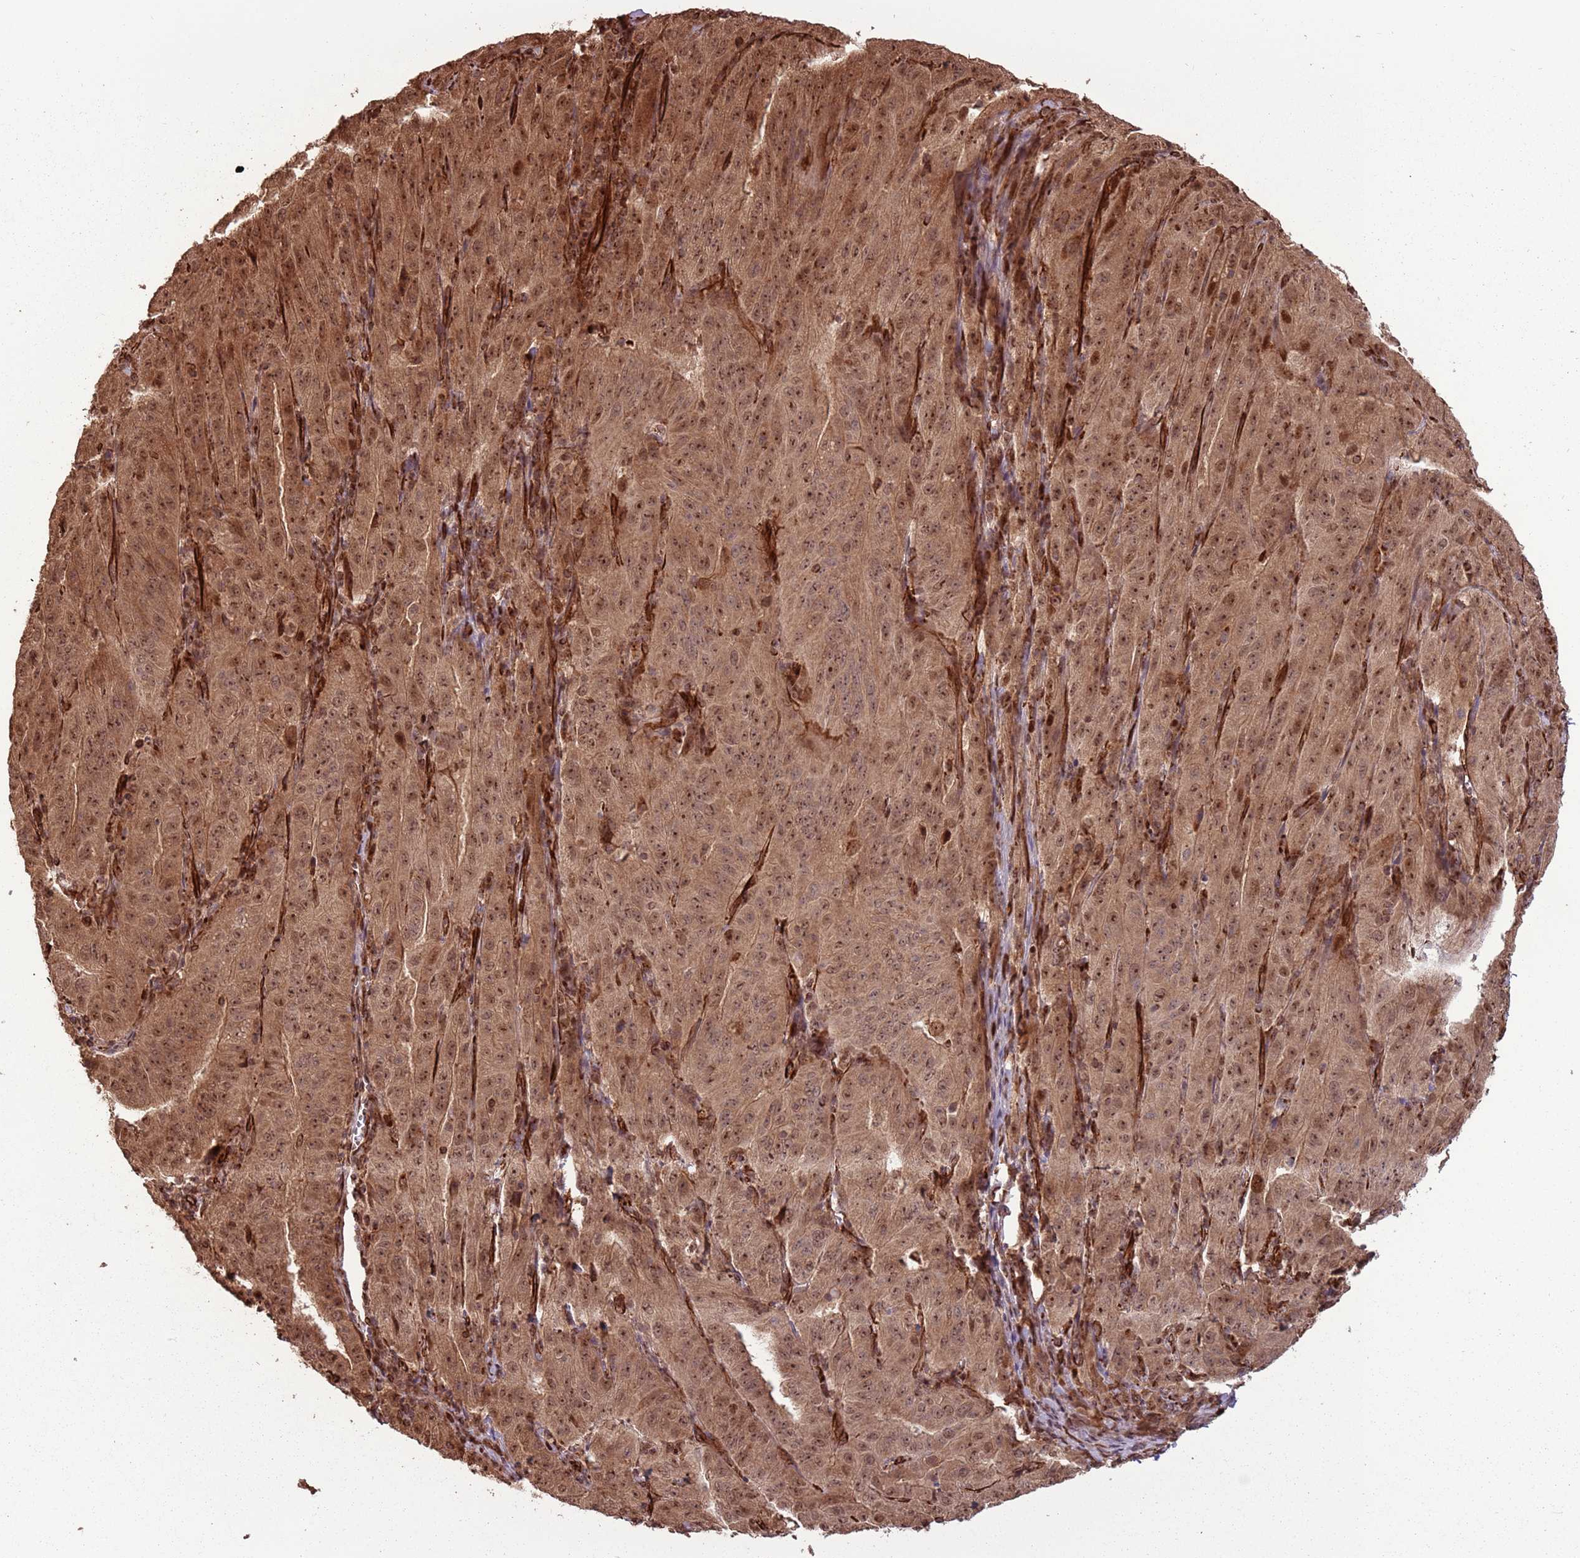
{"staining": {"intensity": "moderate", "quantity": ">75%", "location": "cytoplasmic/membranous,nuclear"}, "tissue": "pancreatic cancer", "cell_type": "Tumor cells", "image_type": "cancer", "snomed": [{"axis": "morphology", "description": "Adenocarcinoma, NOS"}, {"axis": "topography", "description": "Pancreas"}], "caption": "Protein staining of pancreatic adenocarcinoma tissue shows moderate cytoplasmic/membranous and nuclear positivity in approximately >75% of tumor cells.", "gene": "ADAMTS3", "patient": {"sex": "male", "age": 63}}